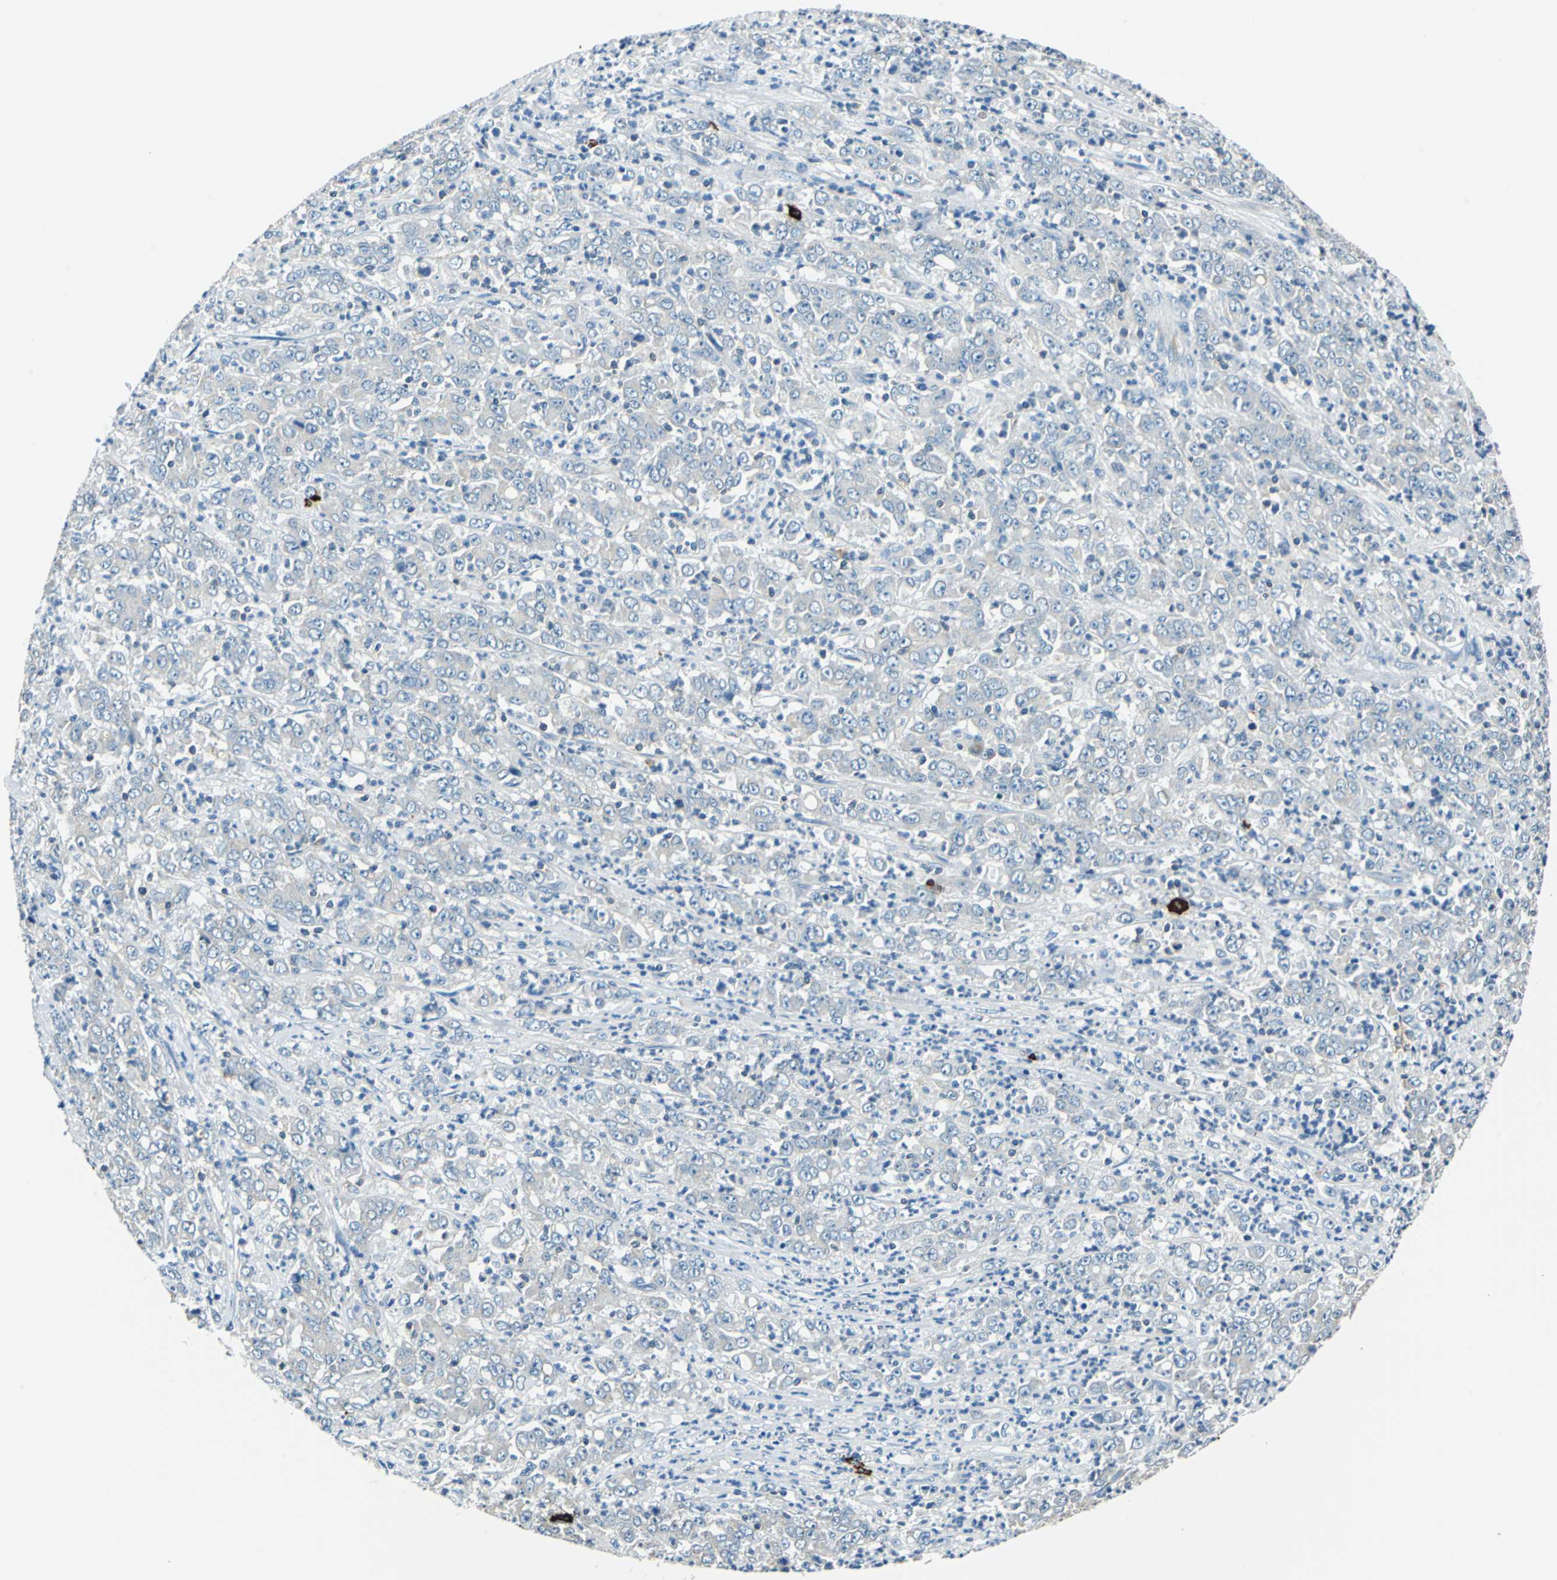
{"staining": {"intensity": "weak", "quantity": "25%-75%", "location": "cytoplasmic/membranous"}, "tissue": "stomach cancer", "cell_type": "Tumor cells", "image_type": "cancer", "snomed": [{"axis": "morphology", "description": "Adenocarcinoma, NOS"}, {"axis": "topography", "description": "Stomach, lower"}], "caption": "An IHC photomicrograph of neoplastic tissue is shown. Protein staining in brown highlights weak cytoplasmic/membranous positivity in stomach cancer within tumor cells.", "gene": "CPA3", "patient": {"sex": "female", "age": 71}}